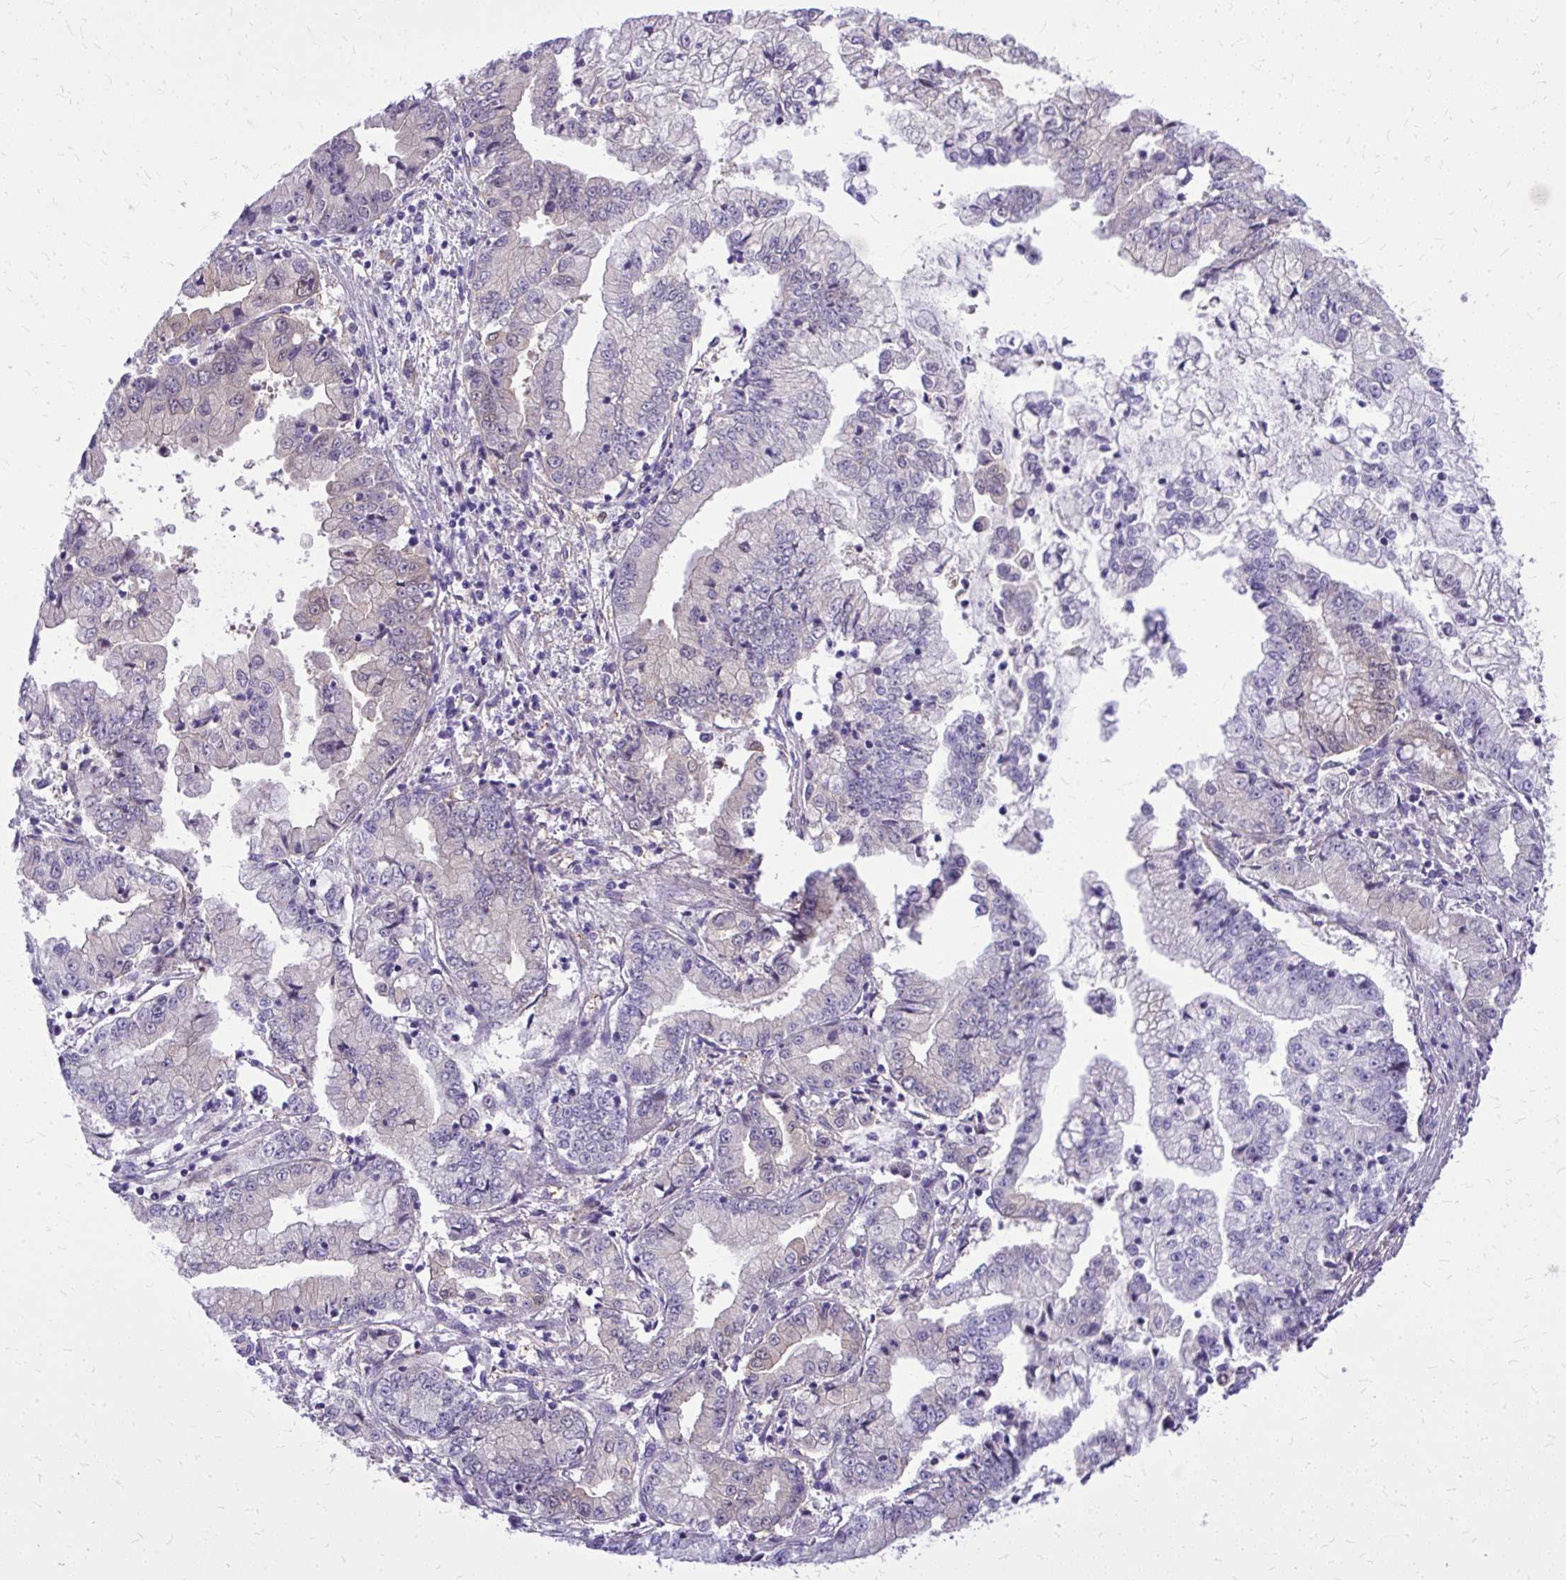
{"staining": {"intensity": "weak", "quantity": "<25%", "location": "cytoplasmic/membranous"}, "tissue": "stomach cancer", "cell_type": "Tumor cells", "image_type": "cancer", "snomed": [{"axis": "morphology", "description": "Adenocarcinoma, NOS"}, {"axis": "topography", "description": "Stomach, upper"}], "caption": "A micrograph of stomach cancer (adenocarcinoma) stained for a protein displays no brown staining in tumor cells.", "gene": "NNMT", "patient": {"sex": "female", "age": 74}}